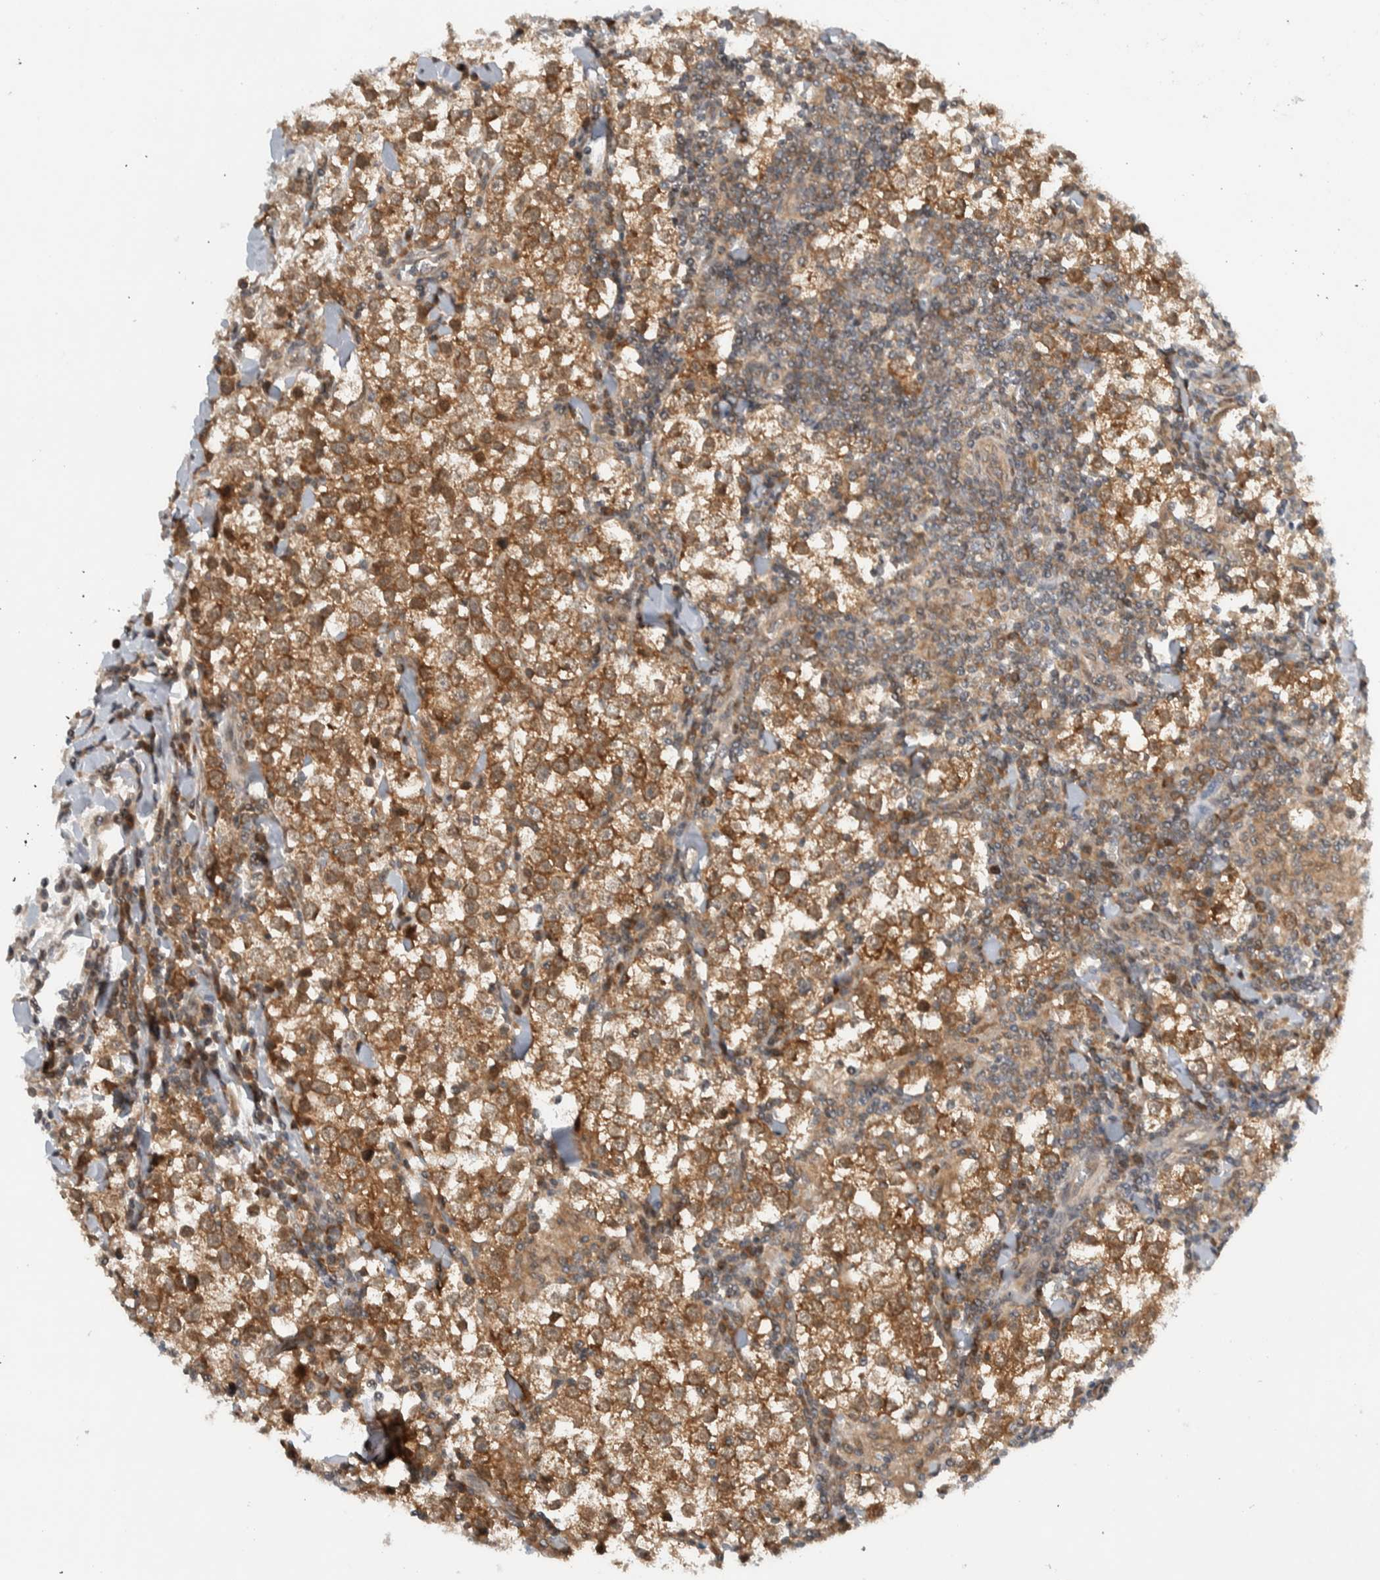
{"staining": {"intensity": "moderate", "quantity": ">75%", "location": "cytoplasmic/membranous"}, "tissue": "testis cancer", "cell_type": "Tumor cells", "image_type": "cancer", "snomed": [{"axis": "morphology", "description": "Seminoma, NOS"}, {"axis": "morphology", "description": "Carcinoma, Embryonal, NOS"}, {"axis": "topography", "description": "Testis"}], "caption": "About >75% of tumor cells in human testis embryonal carcinoma reveal moderate cytoplasmic/membranous protein positivity as visualized by brown immunohistochemical staining.", "gene": "CCDC43", "patient": {"sex": "male", "age": 36}}